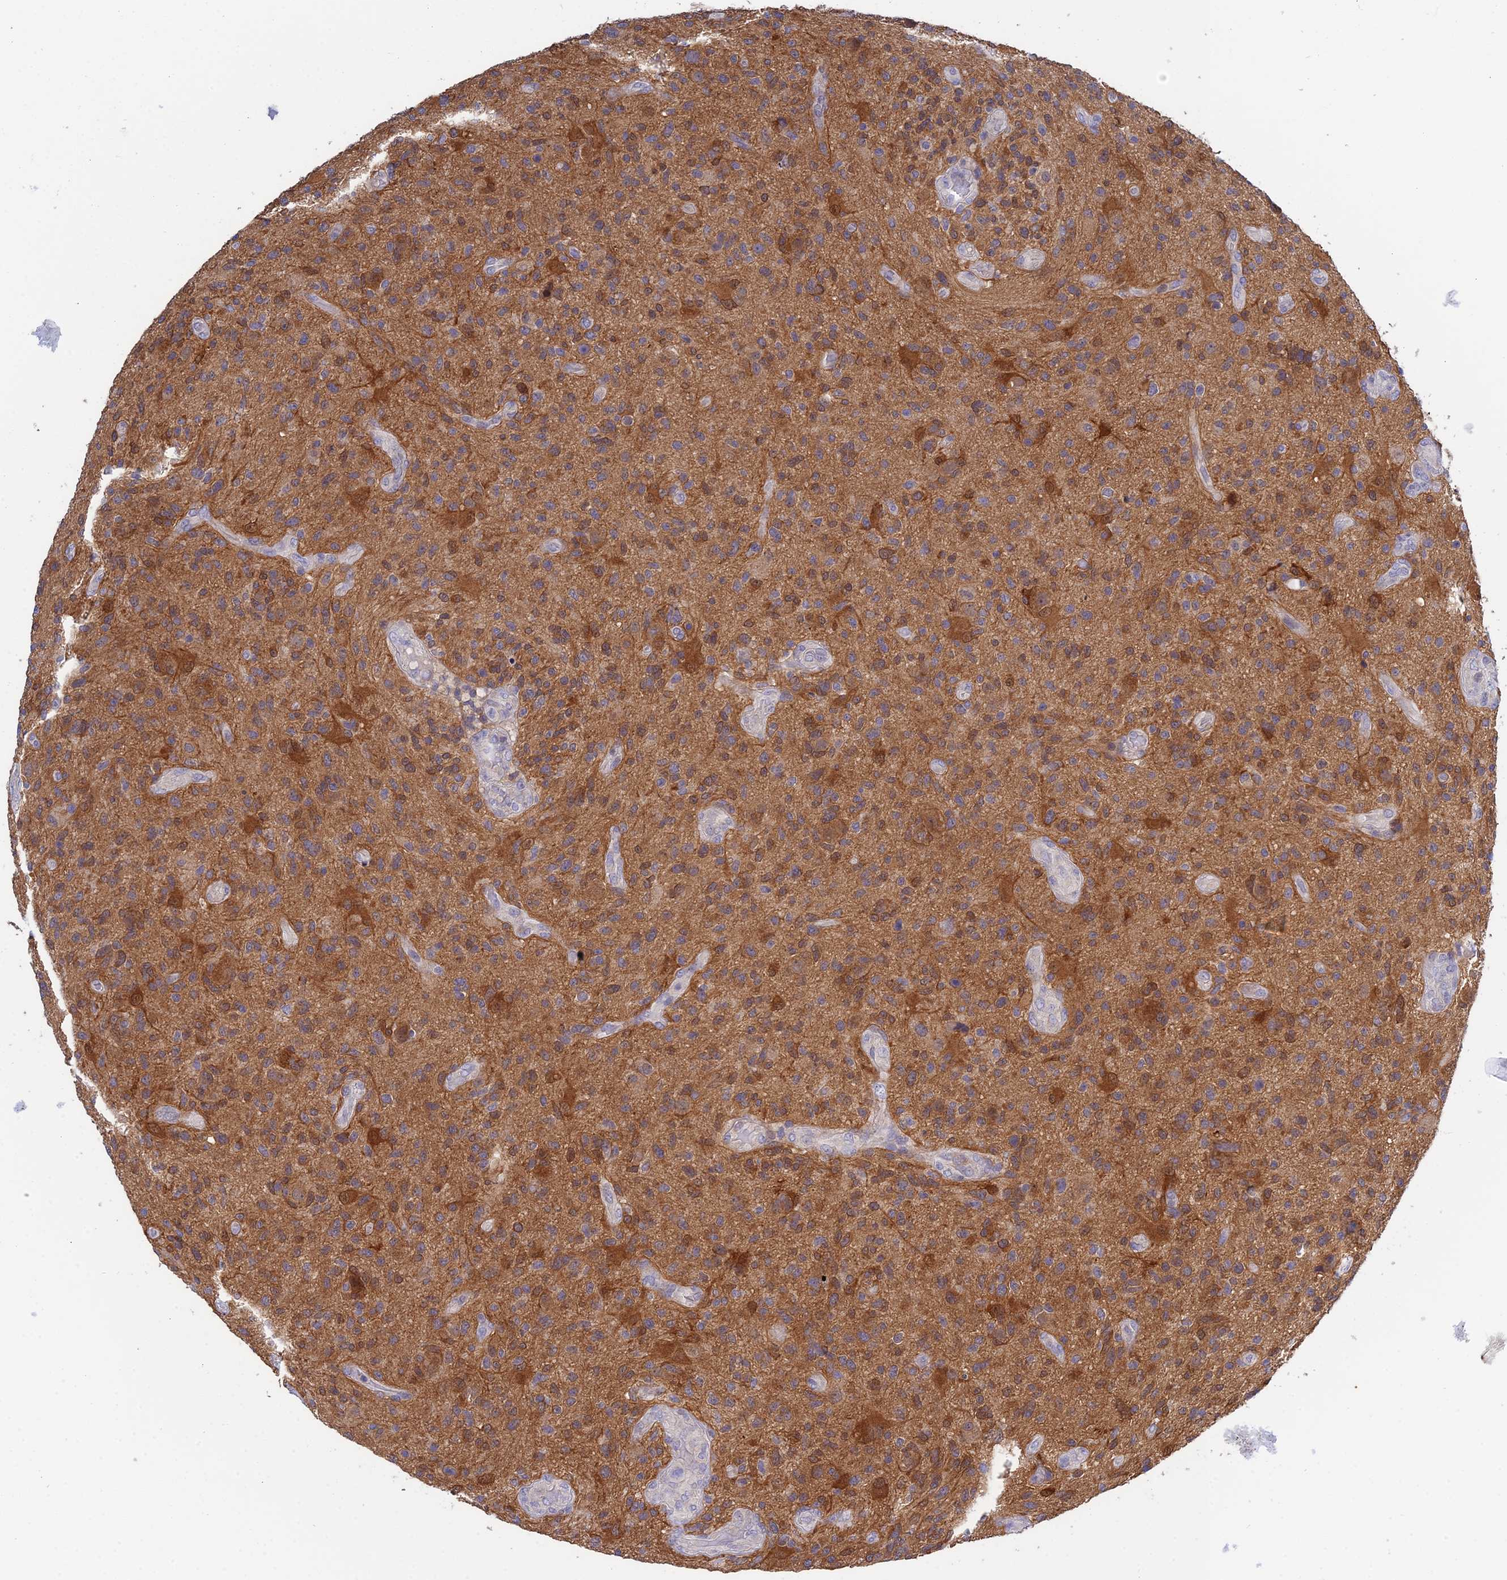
{"staining": {"intensity": "moderate", "quantity": ">75%", "location": "cytoplasmic/membranous"}, "tissue": "glioma", "cell_type": "Tumor cells", "image_type": "cancer", "snomed": [{"axis": "morphology", "description": "Glioma, malignant, High grade"}, {"axis": "topography", "description": "Brain"}], "caption": "Protein positivity by IHC shows moderate cytoplasmic/membranous staining in about >75% of tumor cells in high-grade glioma (malignant). (DAB IHC, brown staining for protein, blue staining for nuclei).", "gene": "ELOA2", "patient": {"sex": "male", "age": 47}}